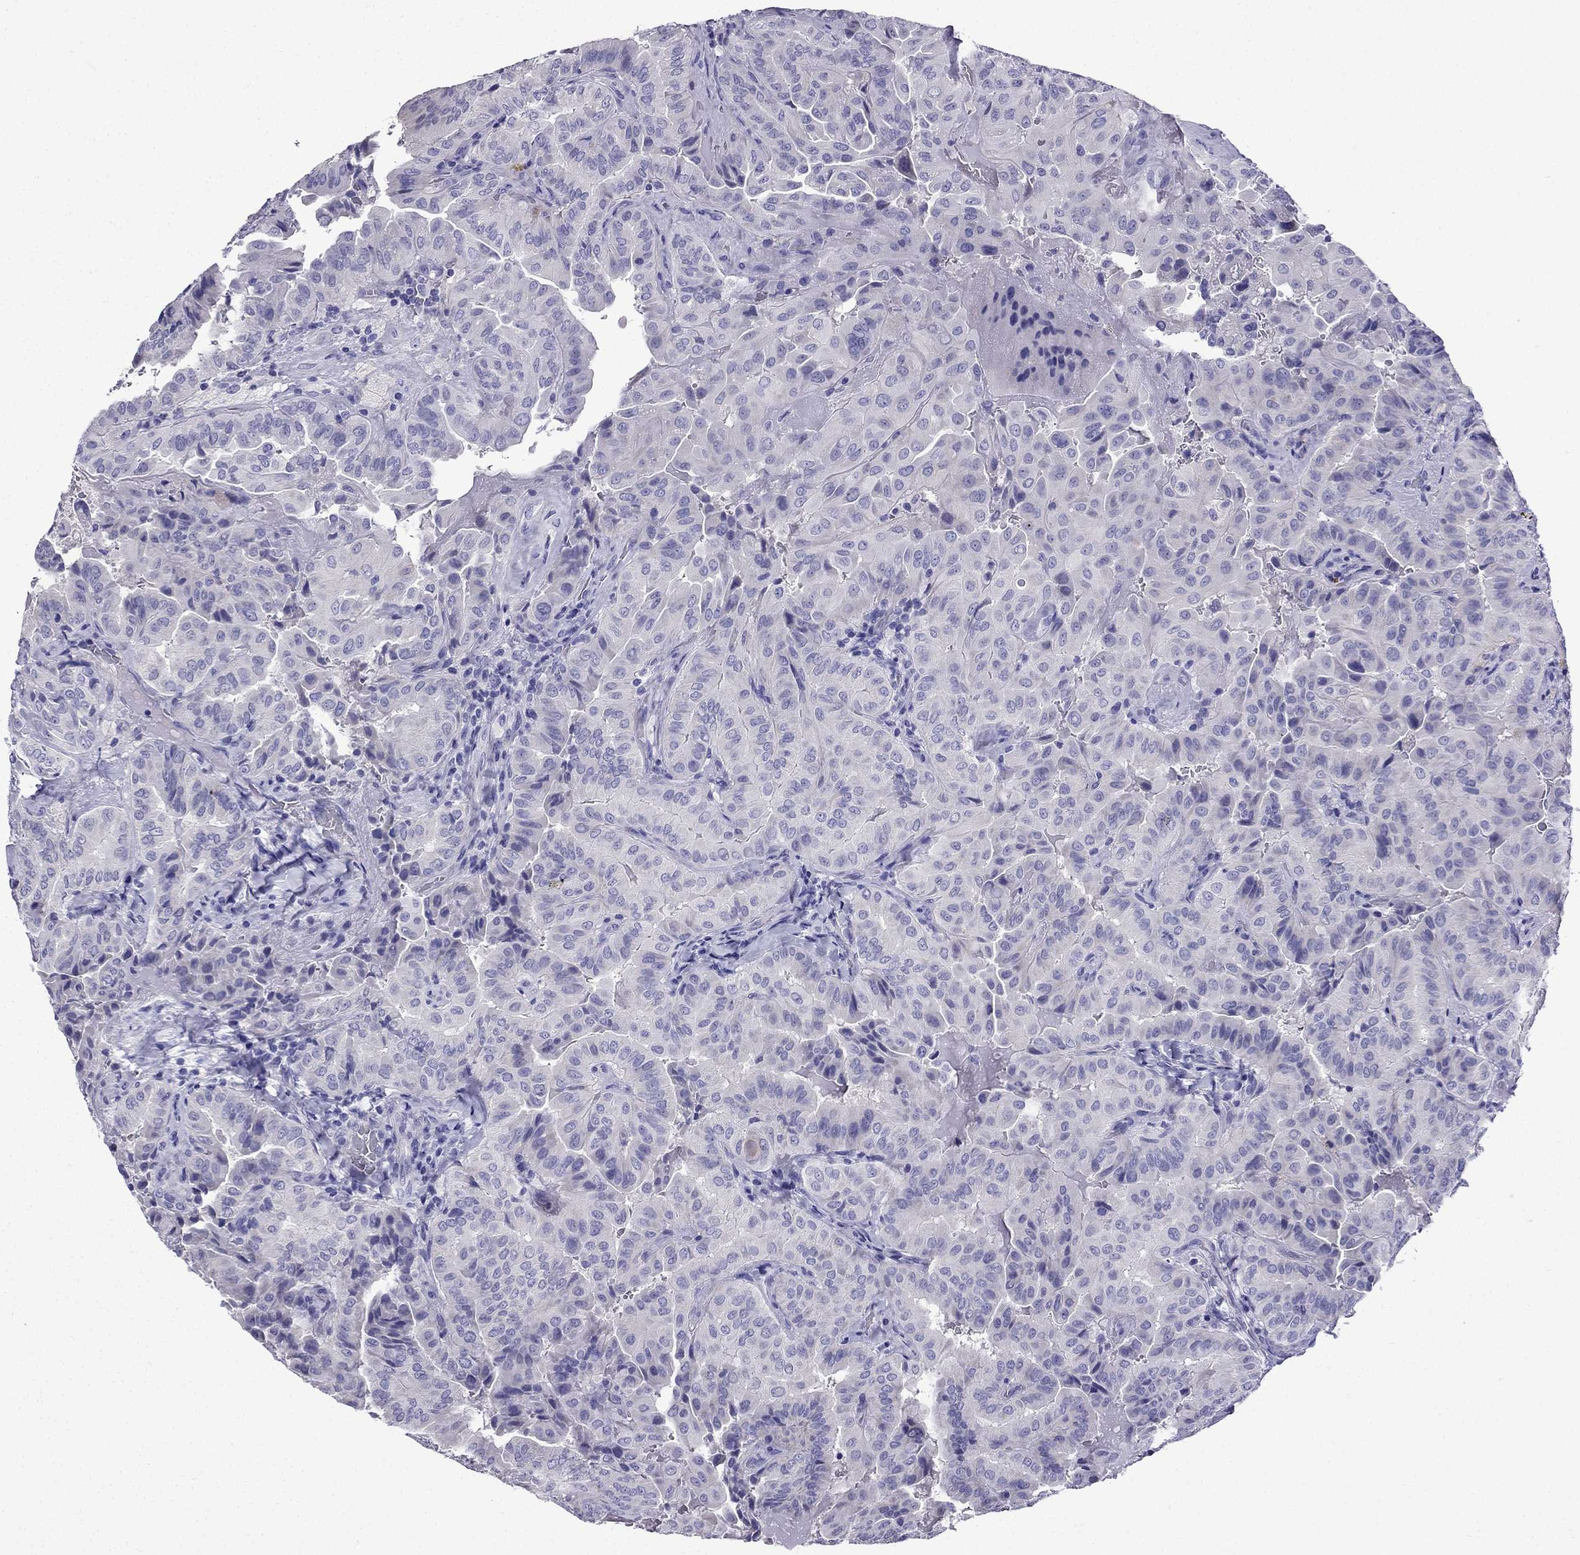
{"staining": {"intensity": "negative", "quantity": "none", "location": "none"}, "tissue": "thyroid cancer", "cell_type": "Tumor cells", "image_type": "cancer", "snomed": [{"axis": "morphology", "description": "Papillary adenocarcinoma, NOS"}, {"axis": "topography", "description": "Thyroid gland"}], "caption": "A histopathology image of human thyroid cancer is negative for staining in tumor cells.", "gene": "ERC2", "patient": {"sex": "female", "age": 68}}